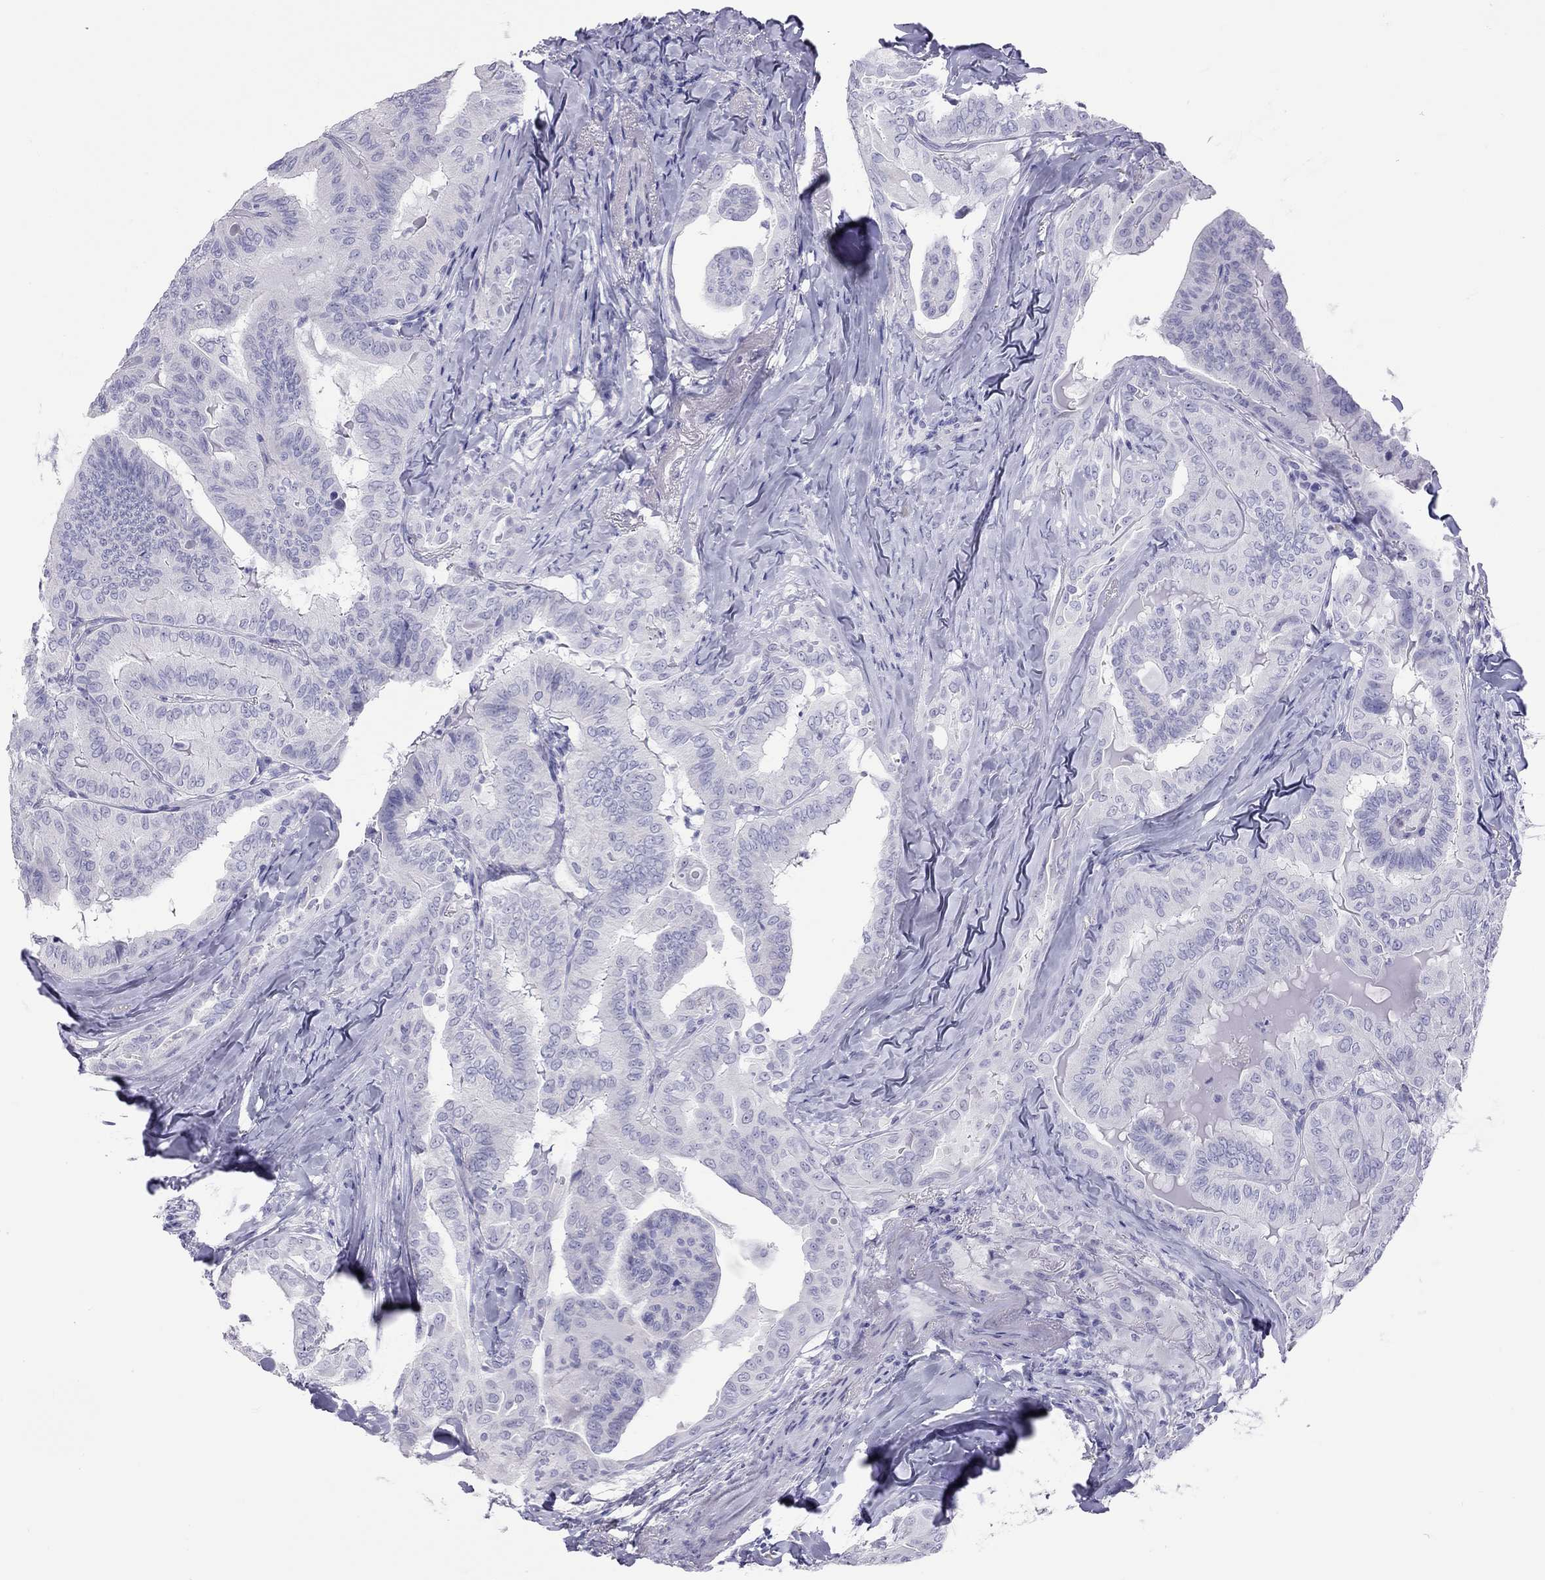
{"staining": {"intensity": "negative", "quantity": "none", "location": "none"}, "tissue": "thyroid cancer", "cell_type": "Tumor cells", "image_type": "cancer", "snomed": [{"axis": "morphology", "description": "Papillary adenocarcinoma, NOS"}, {"axis": "topography", "description": "Thyroid gland"}], "caption": "Photomicrograph shows no protein expression in tumor cells of thyroid cancer tissue. The staining was performed using DAB to visualize the protein expression in brown, while the nuclei were stained in blue with hematoxylin (Magnification: 20x).", "gene": "STAG3", "patient": {"sex": "female", "age": 68}}